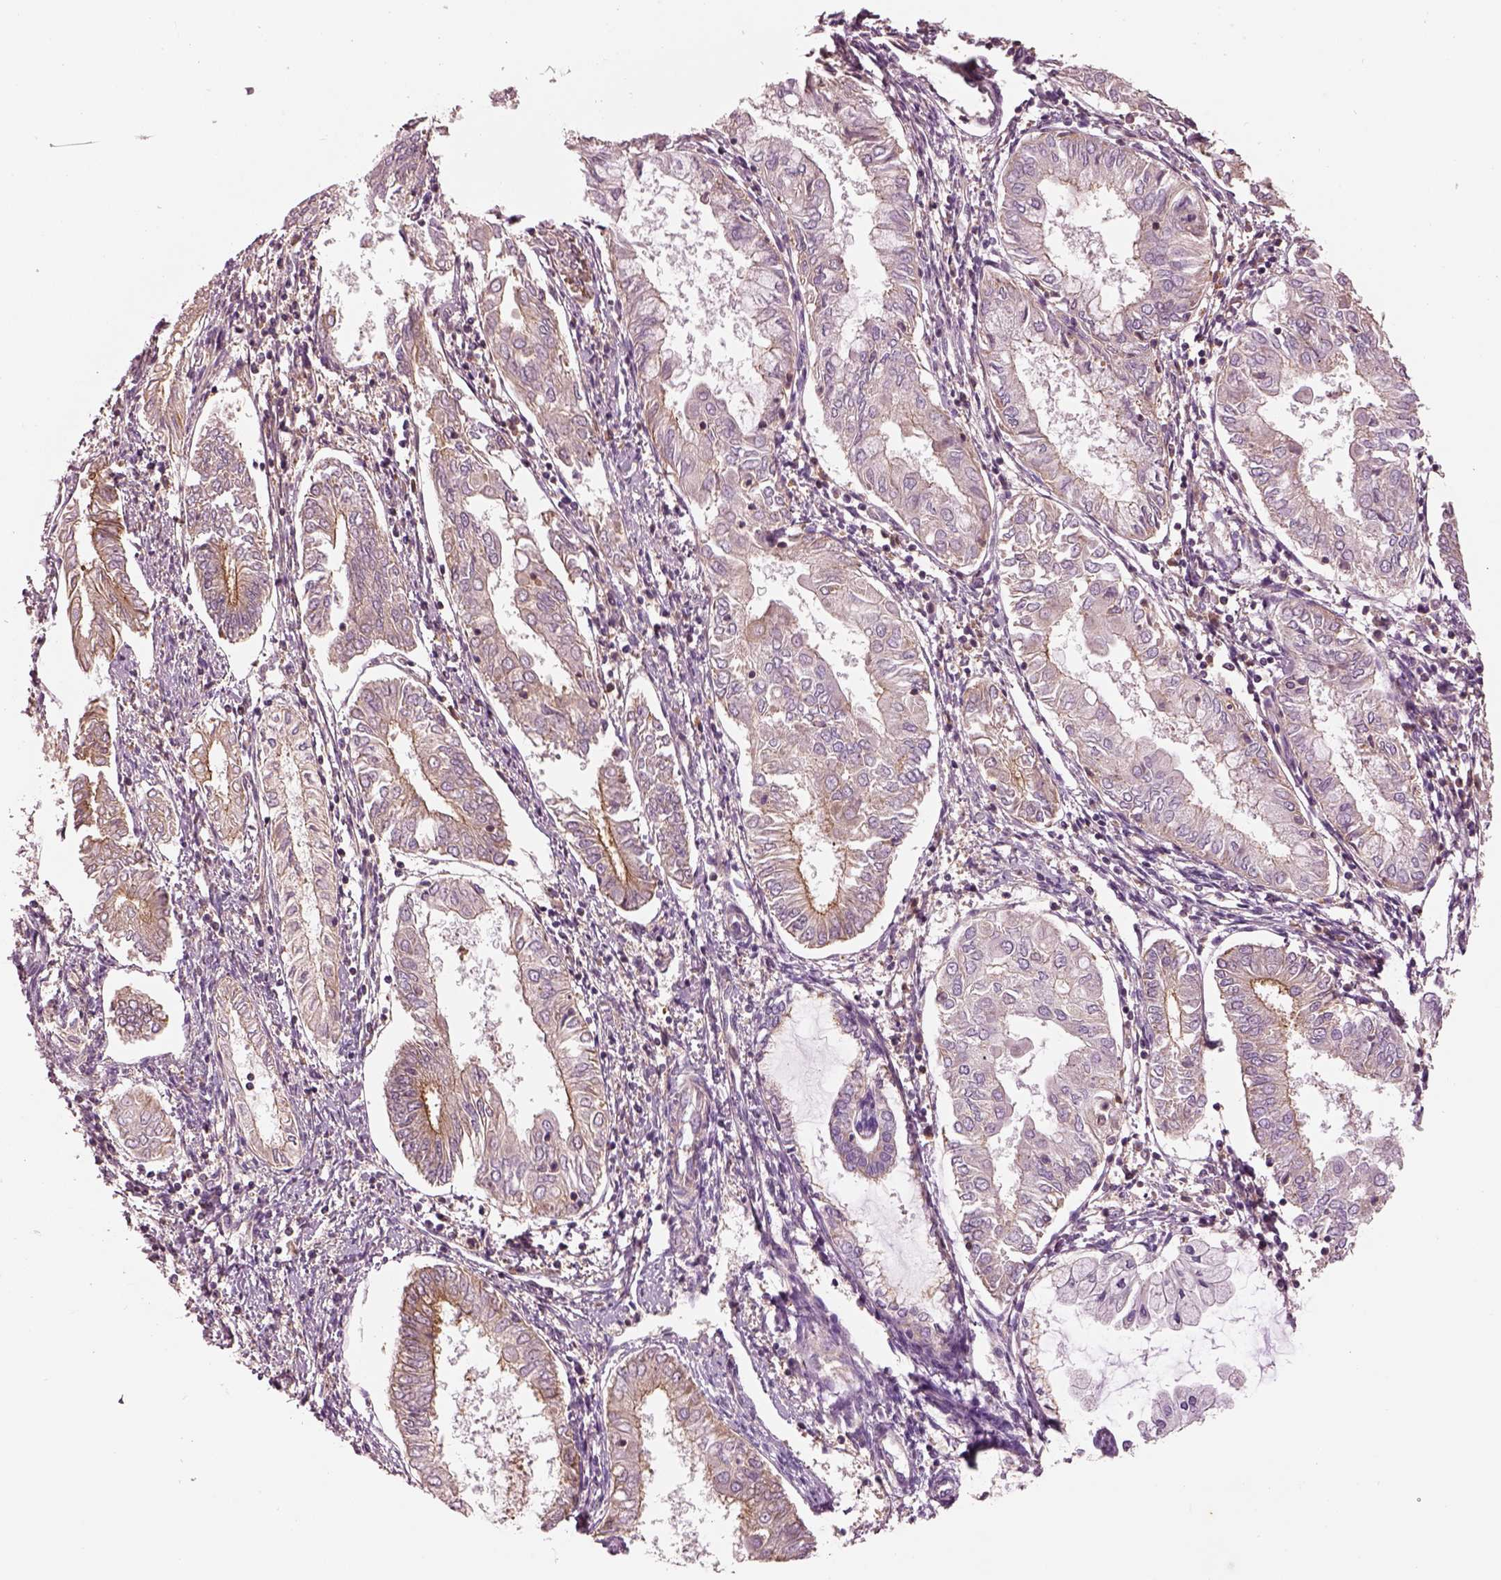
{"staining": {"intensity": "weak", "quantity": "<25%", "location": "cytoplasmic/membranous"}, "tissue": "endometrial cancer", "cell_type": "Tumor cells", "image_type": "cancer", "snomed": [{"axis": "morphology", "description": "Adenocarcinoma, NOS"}, {"axis": "topography", "description": "Endometrium"}], "caption": "DAB (3,3'-diaminobenzidine) immunohistochemical staining of endometrial cancer (adenocarcinoma) reveals no significant positivity in tumor cells. Nuclei are stained in blue.", "gene": "CAD", "patient": {"sex": "female", "age": 68}}